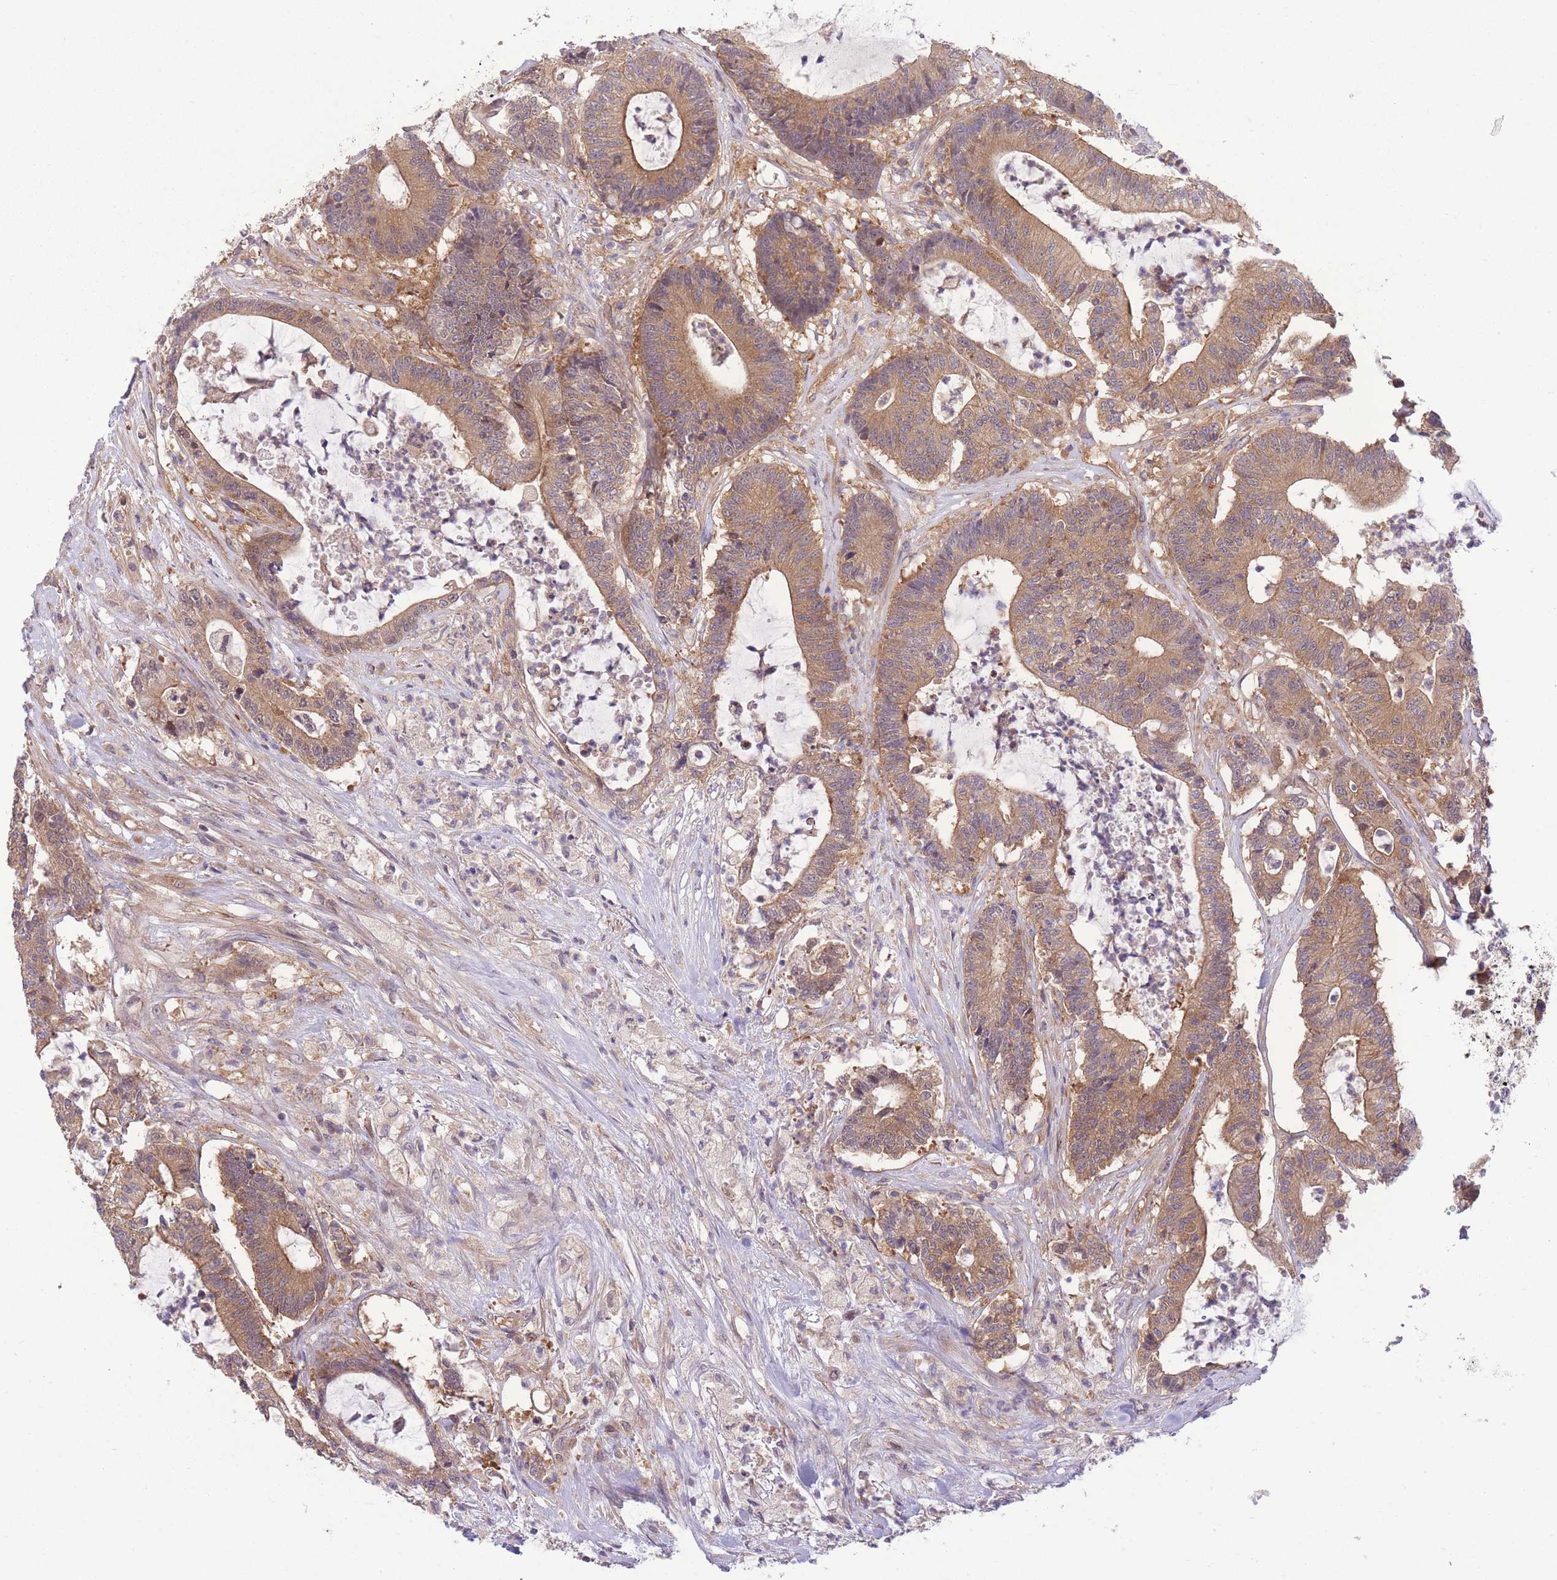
{"staining": {"intensity": "weak", "quantity": ">75%", "location": "cytoplasmic/membranous"}, "tissue": "colorectal cancer", "cell_type": "Tumor cells", "image_type": "cancer", "snomed": [{"axis": "morphology", "description": "Adenocarcinoma, NOS"}, {"axis": "topography", "description": "Colon"}], "caption": "The micrograph displays a brown stain indicating the presence of a protein in the cytoplasmic/membranous of tumor cells in adenocarcinoma (colorectal).", "gene": "PFDN6", "patient": {"sex": "female", "age": 84}}